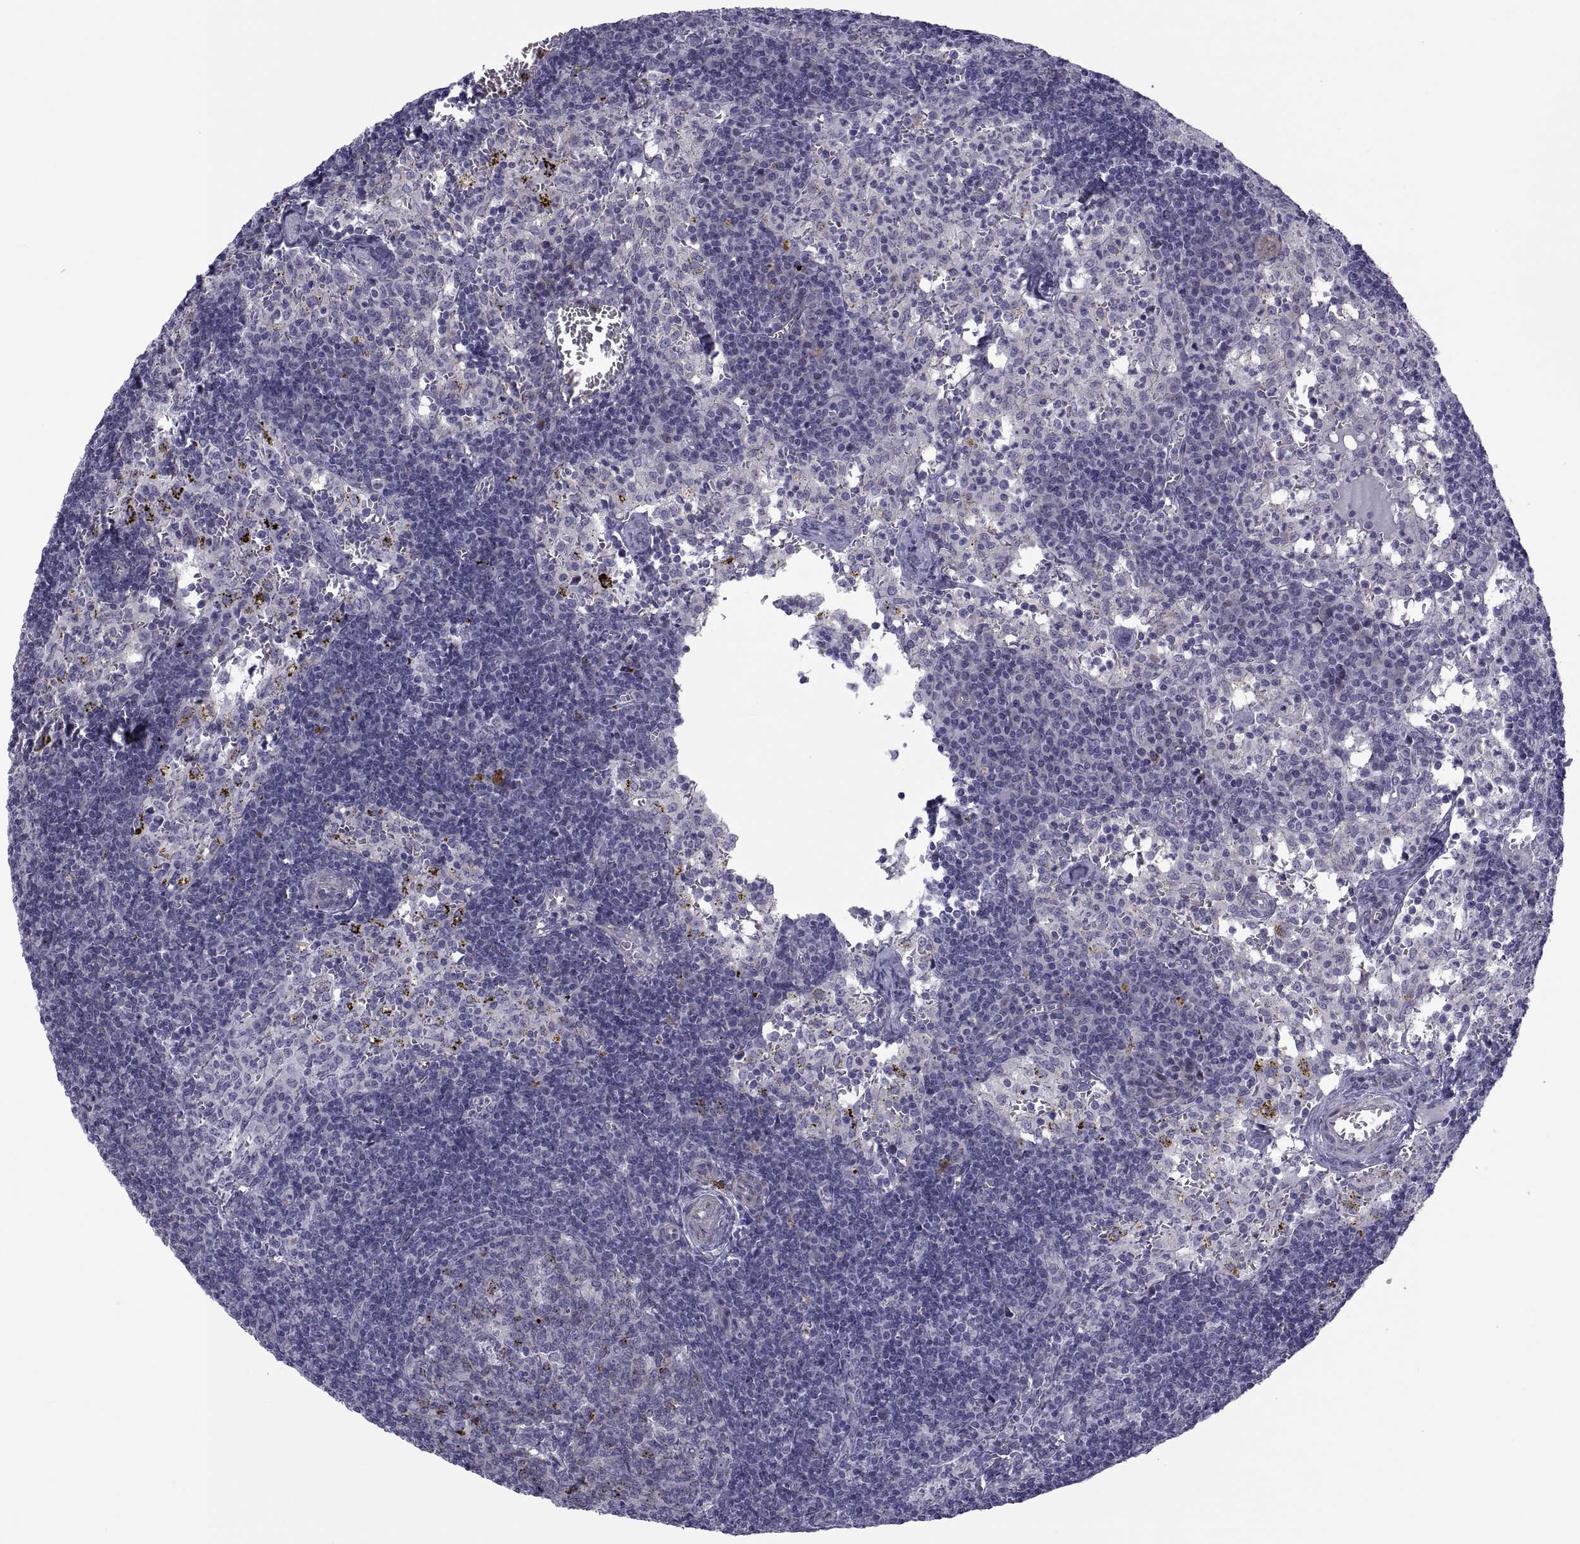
{"staining": {"intensity": "weak", "quantity": "25%-75%", "location": "cytoplasmic/membranous"}, "tissue": "lymph node", "cell_type": "Germinal center cells", "image_type": "normal", "snomed": [{"axis": "morphology", "description": "Normal tissue, NOS"}, {"axis": "topography", "description": "Lymph node"}], "caption": "Weak cytoplasmic/membranous expression for a protein is seen in about 25%-75% of germinal center cells of benign lymph node using IHC.", "gene": "TMEM158", "patient": {"sex": "female", "age": 52}}